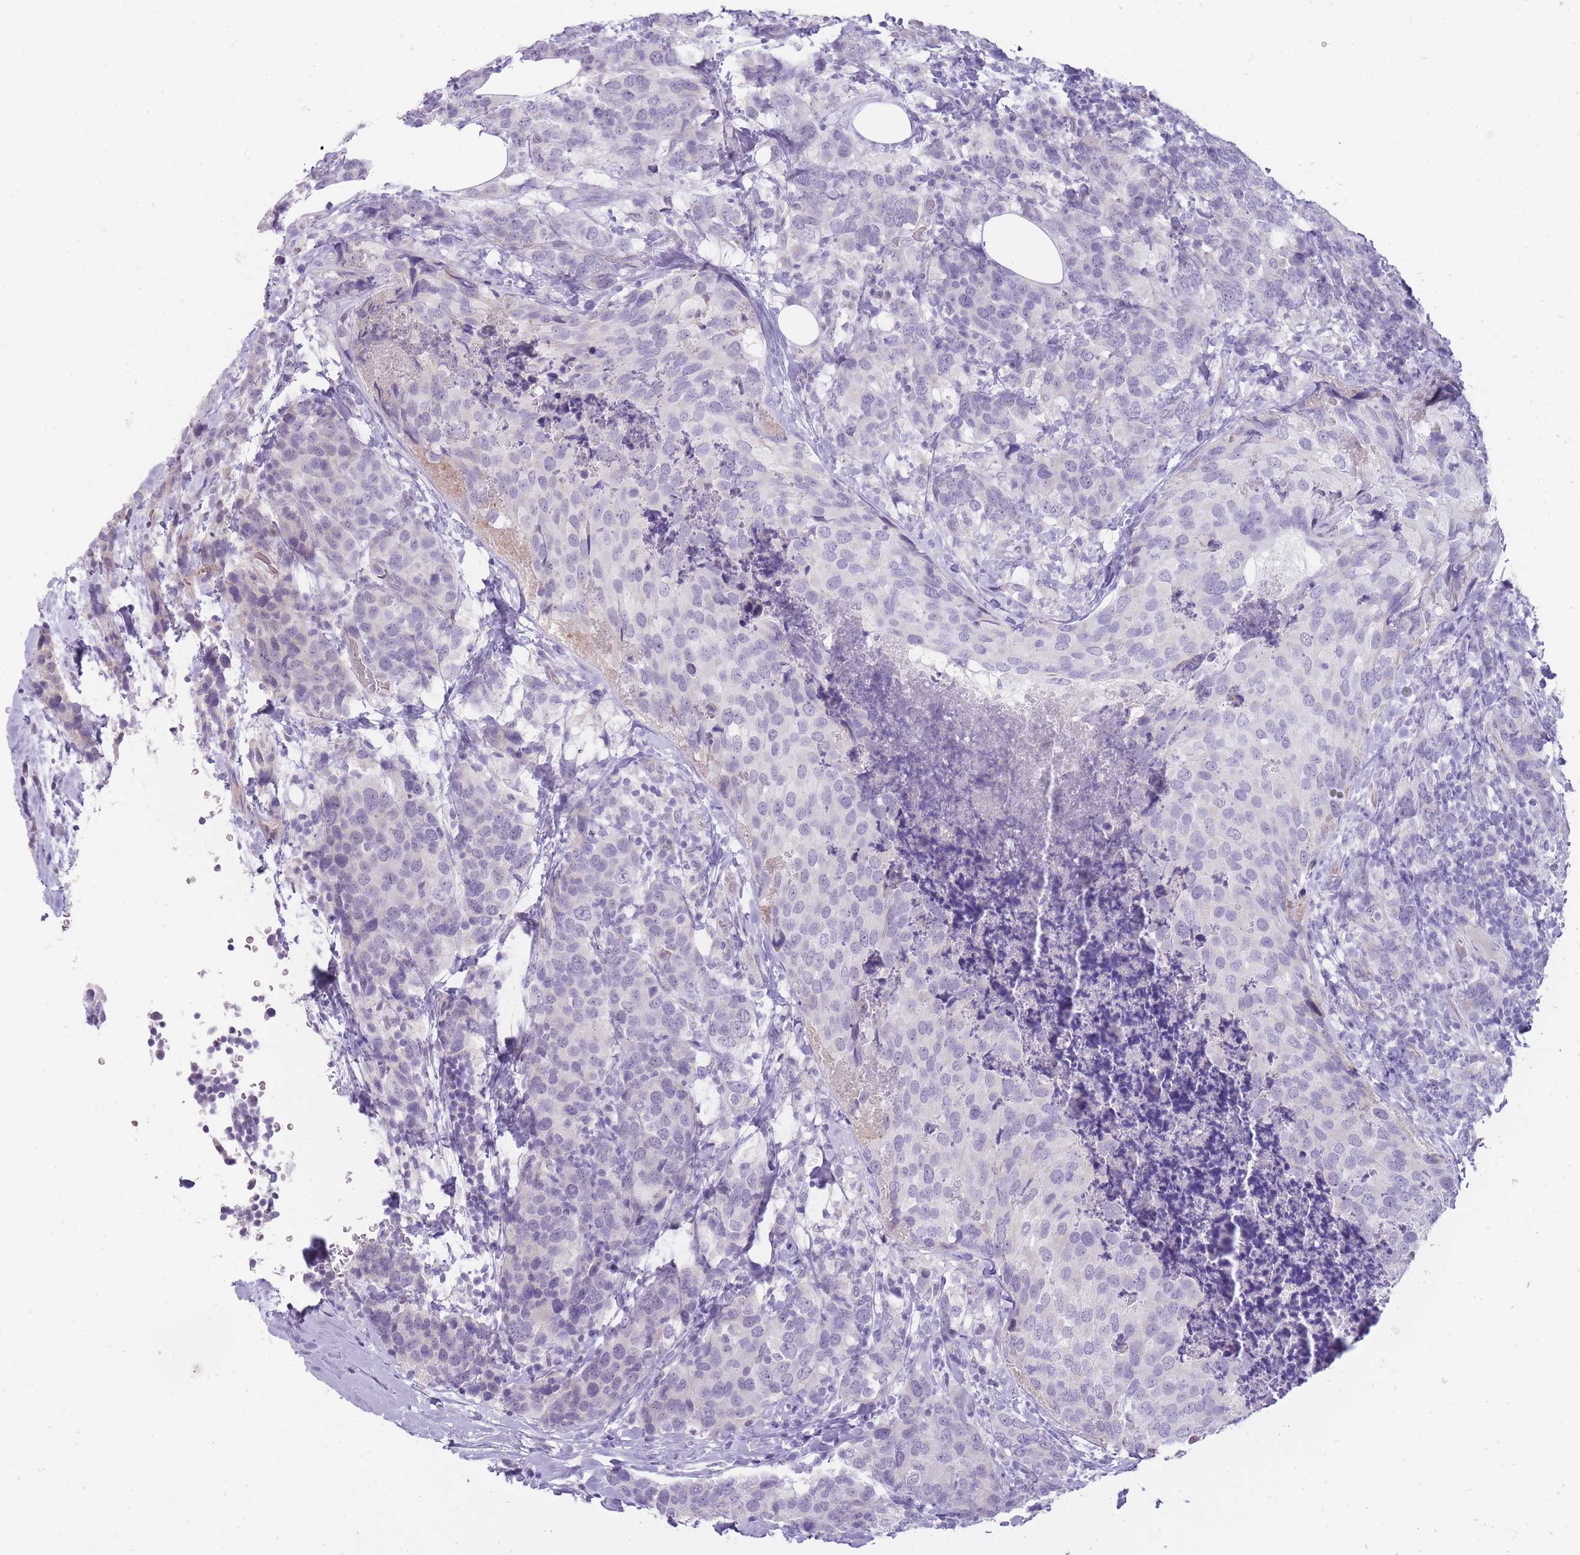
{"staining": {"intensity": "negative", "quantity": "none", "location": "none"}, "tissue": "breast cancer", "cell_type": "Tumor cells", "image_type": "cancer", "snomed": [{"axis": "morphology", "description": "Lobular carcinoma"}, {"axis": "topography", "description": "Breast"}], "caption": "Tumor cells show no significant positivity in breast cancer (lobular carcinoma).", "gene": "ERICH4", "patient": {"sex": "female", "age": 59}}